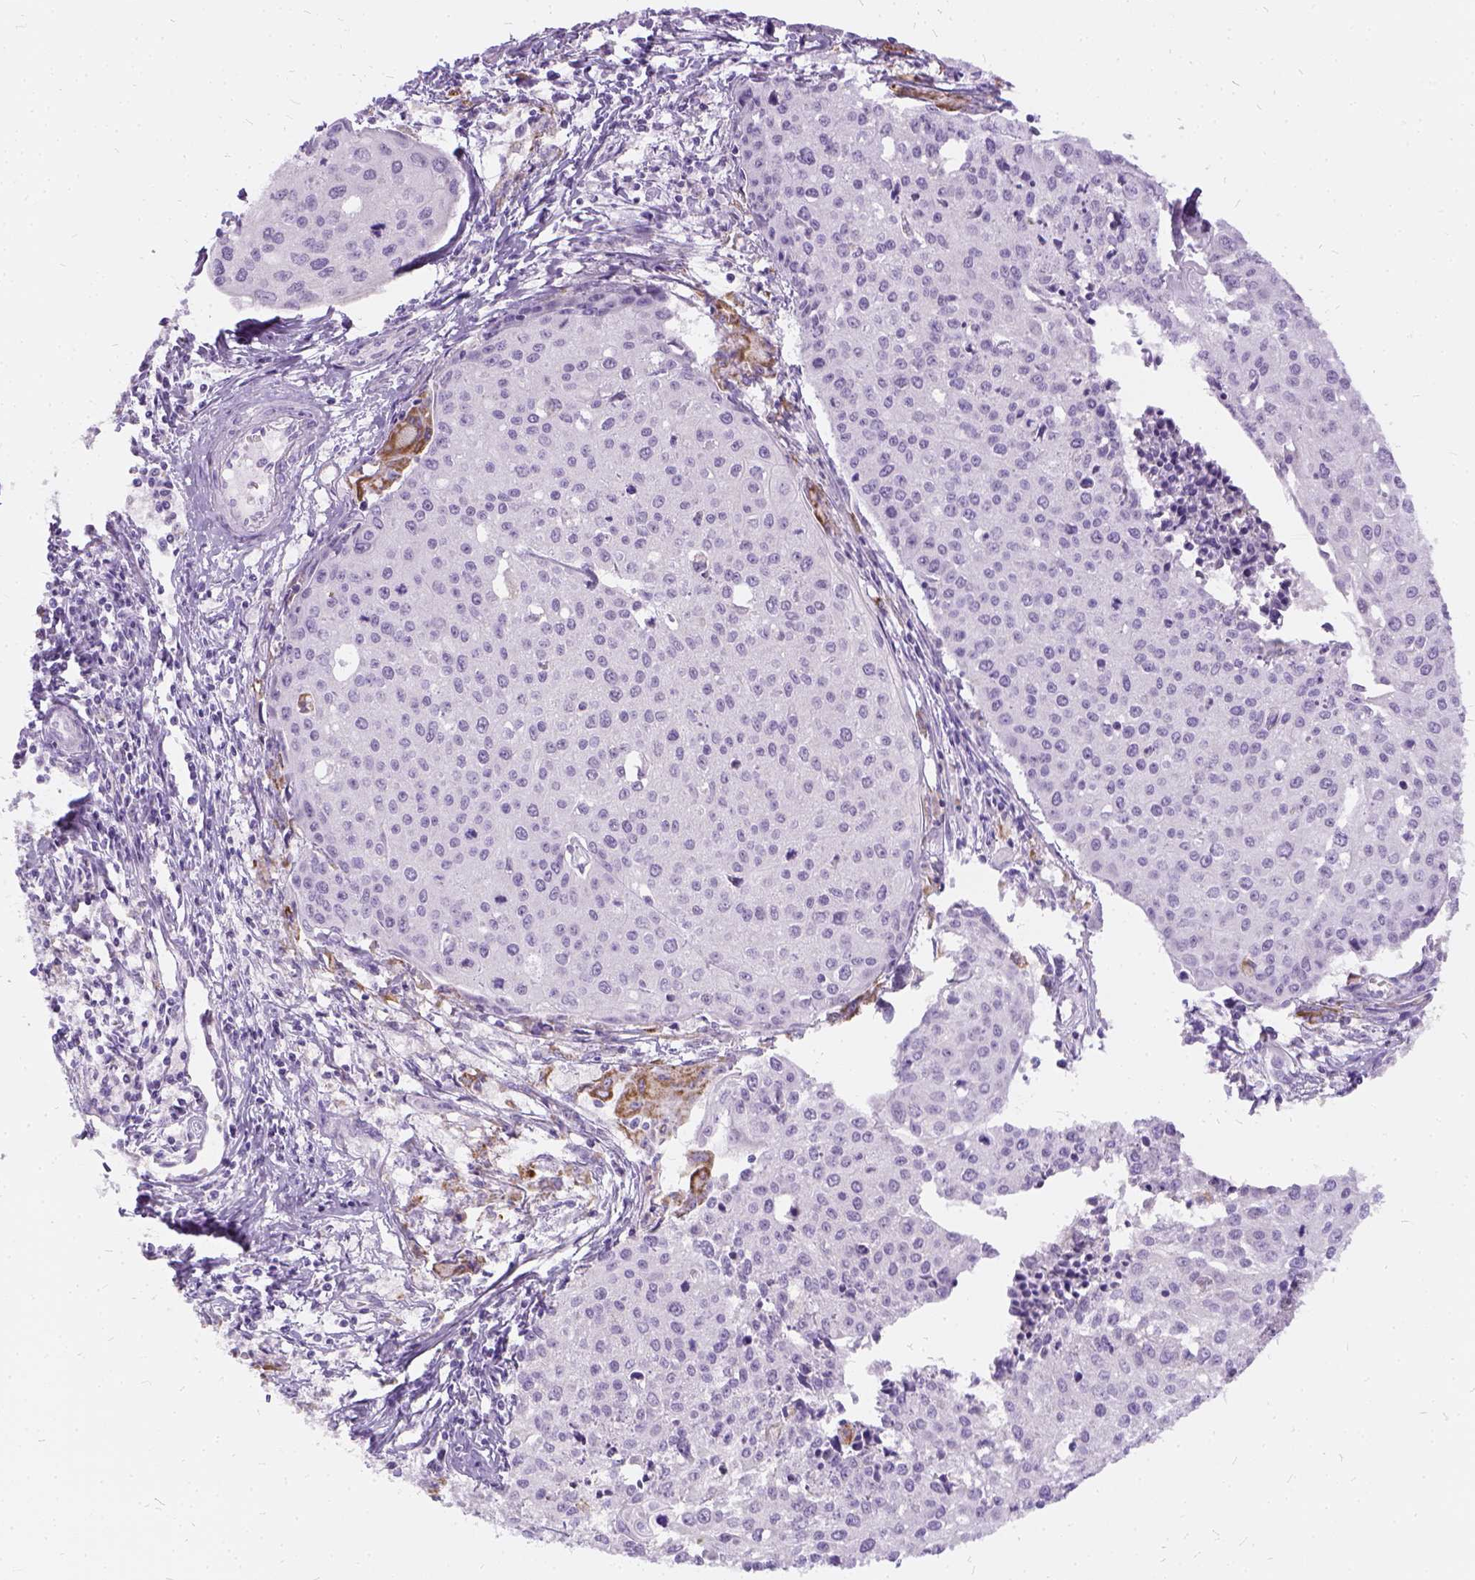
{"staining": {"intensity": "negative", "quantity": "none", "location": "none"}, "tissue": "cervical cancer", "cell_type": "Tumor cells", "image_type": "cancer", "snomed": [{"axis": "morphology", "description": "Squamous cell carcinoma, NOS"}, {"axis": "topography", "description": "Cervix"}], "caption": "This is a photomicrograph of IHC staining of cervical cancer (squamous cell carcinoma), which shows no expression in tumor cells. Nuclei are stained in blue.", "gene": "FDX1", "patient": {"sex": "female", "age": 38}}